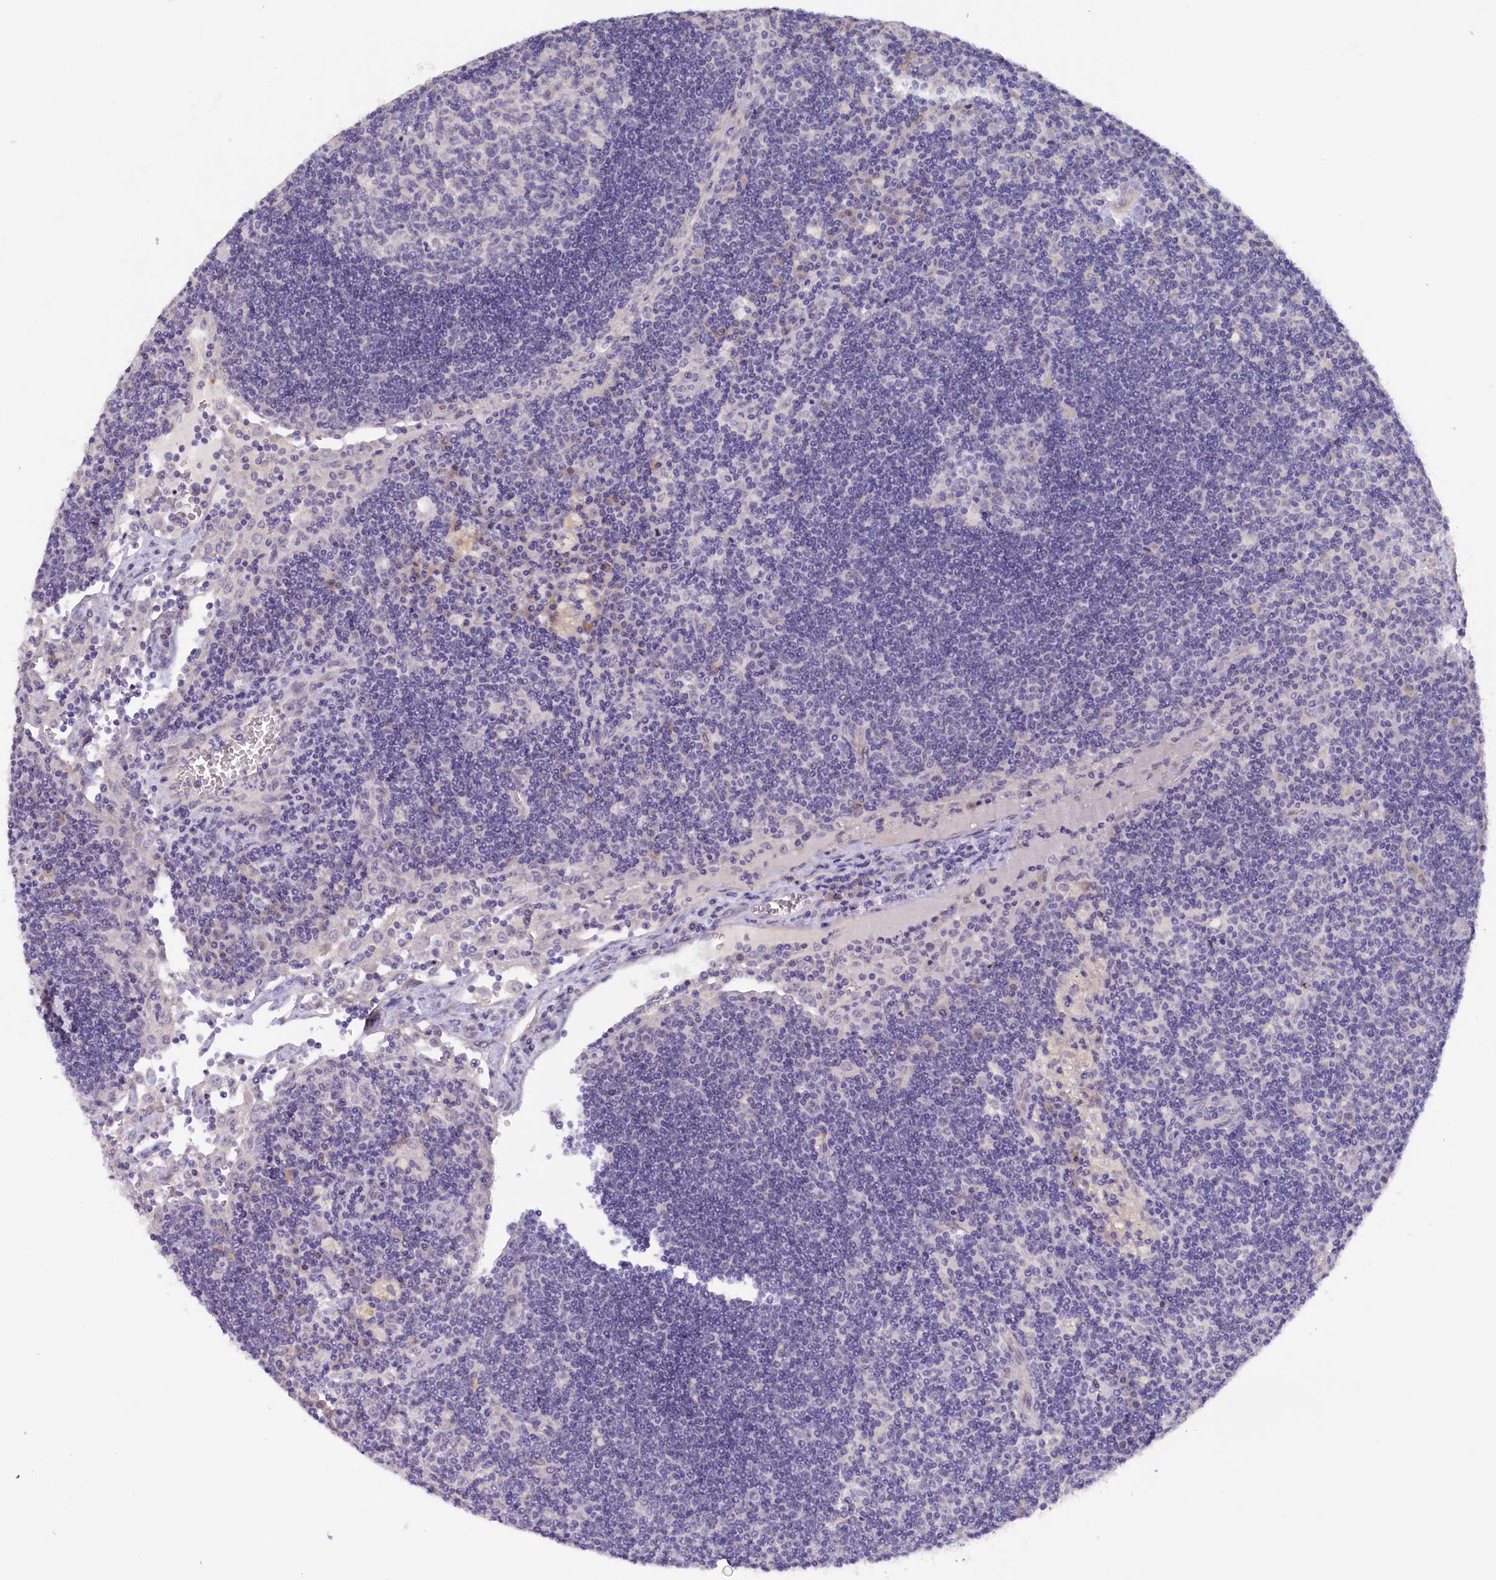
{"staining": {"intensity": "negative", "quantity": "none", "location": "none"}, "tissue": "lymph node", "cell_type": "Germinal center cells", "image_type": "normal", "snomed": [{"axis": "morphology", "description": "Normal tissue, NOS"}, {"axis": "topography", "description": "Lymph node"}], "caption": "IHC micrograph of normal lymph node stained for a protein (brown), which demonstrates no staining in germinal center cells. Brightfield microscopy of immunohistochemistry (IHC) stained with DAB (3,3'-diaminobenzidine) (brown) and hematoxylin (blue), captured at high magnification.", "gene": "ZSWIM4", "patient": {"sex": "male", "age": 58}}